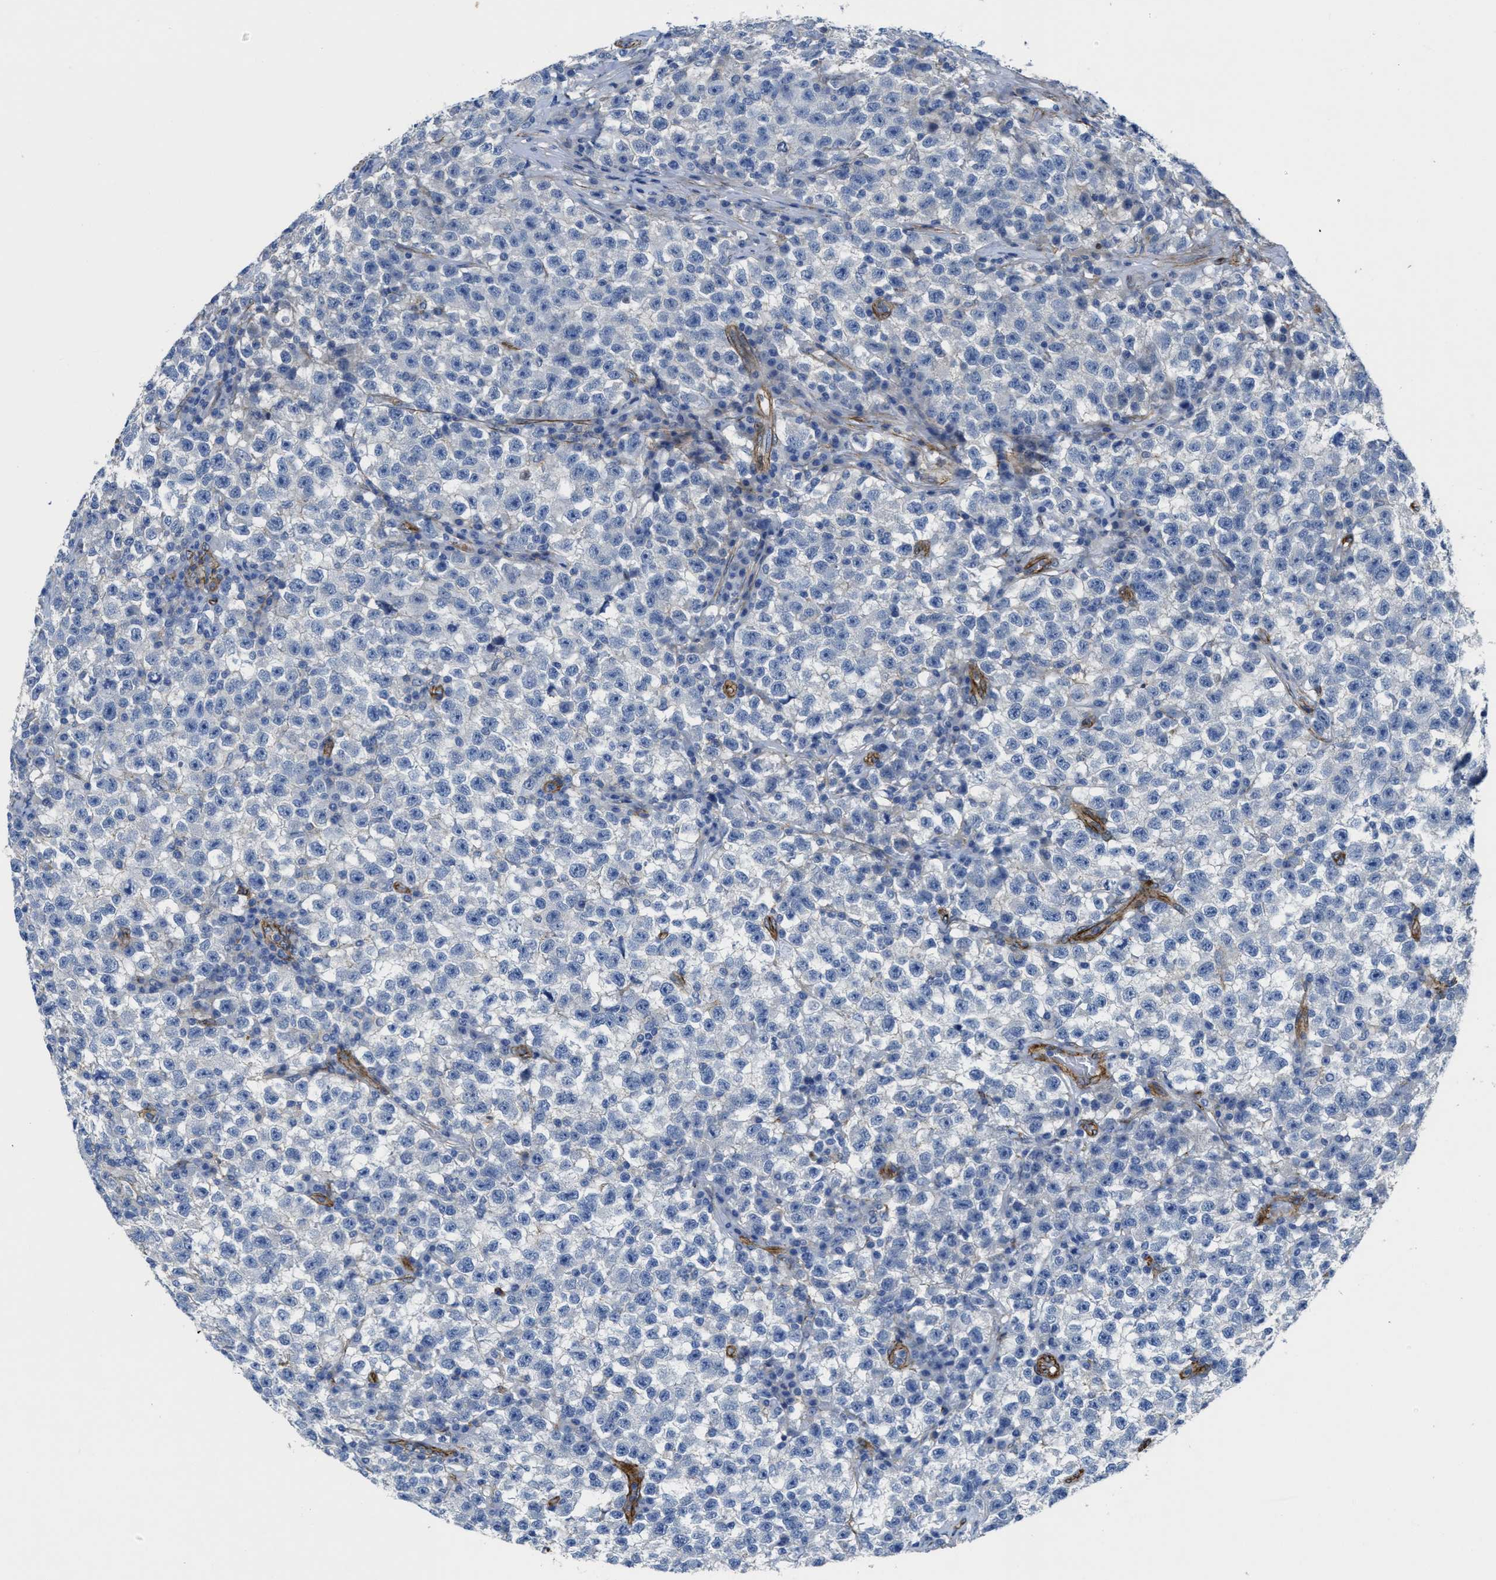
{"staining": {"intensity": "negative", "quantity": "none", "location": "none"}, "tissue": "testis cancer", "cell_type": "Tumor cells", "image_type": "cancer", "snomed": [{"axis": "morphology", "description": "Seminoma, NOS"}, {"axis": "topography", "description": "Testis"}], "caption": "IHC histopathology image of seminoma (testis) stained for a protein (brown), which displays no expression in tumor cells.", "gene": "NAB1", "patient": {"sex": "male", "age": 22}}